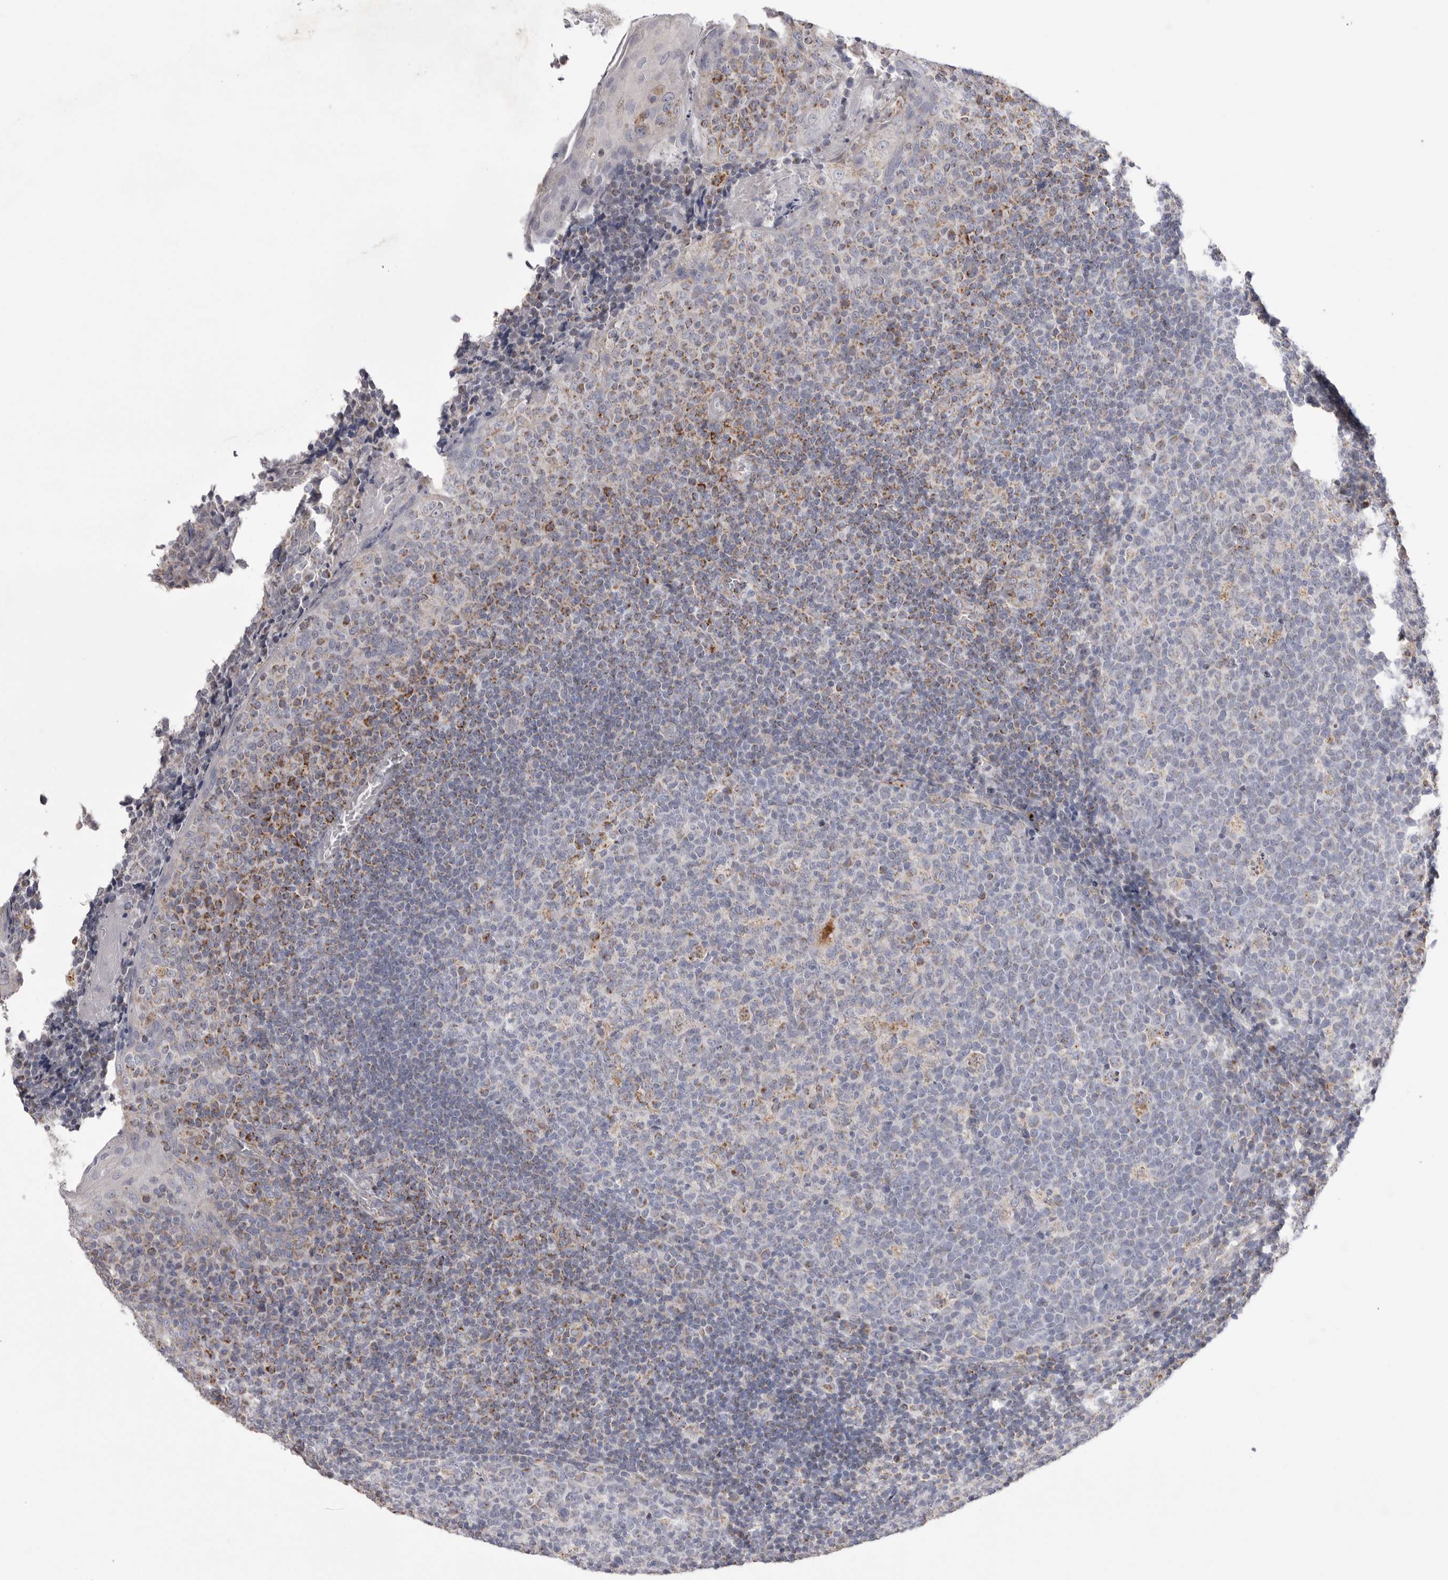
{"staining": {"intensity": "weak", "quantity": "25%-75%", "location": "cytoplasmic/membranous"}, "tissue": "tonsil", "cell_type": "Germinal center cells", "image_type": "normal", "snomed": [{"axis": "morphology", "description": "Normal tissue, NOS"}, {"axis": "topography", "description": "Tonsil"}], "caption": "Immunohistochemistry histopathology image of benign tonsil: human tonsil stained using immunohistochemistry shows low levels of weak protein expression localized specifically in the cytoplasmic/membranous of germinal center cells, appearing as a cytoplasmic/membranous brown color.", "gene": "VDAC3", "patient": {"sex": "female", "age": 19}}